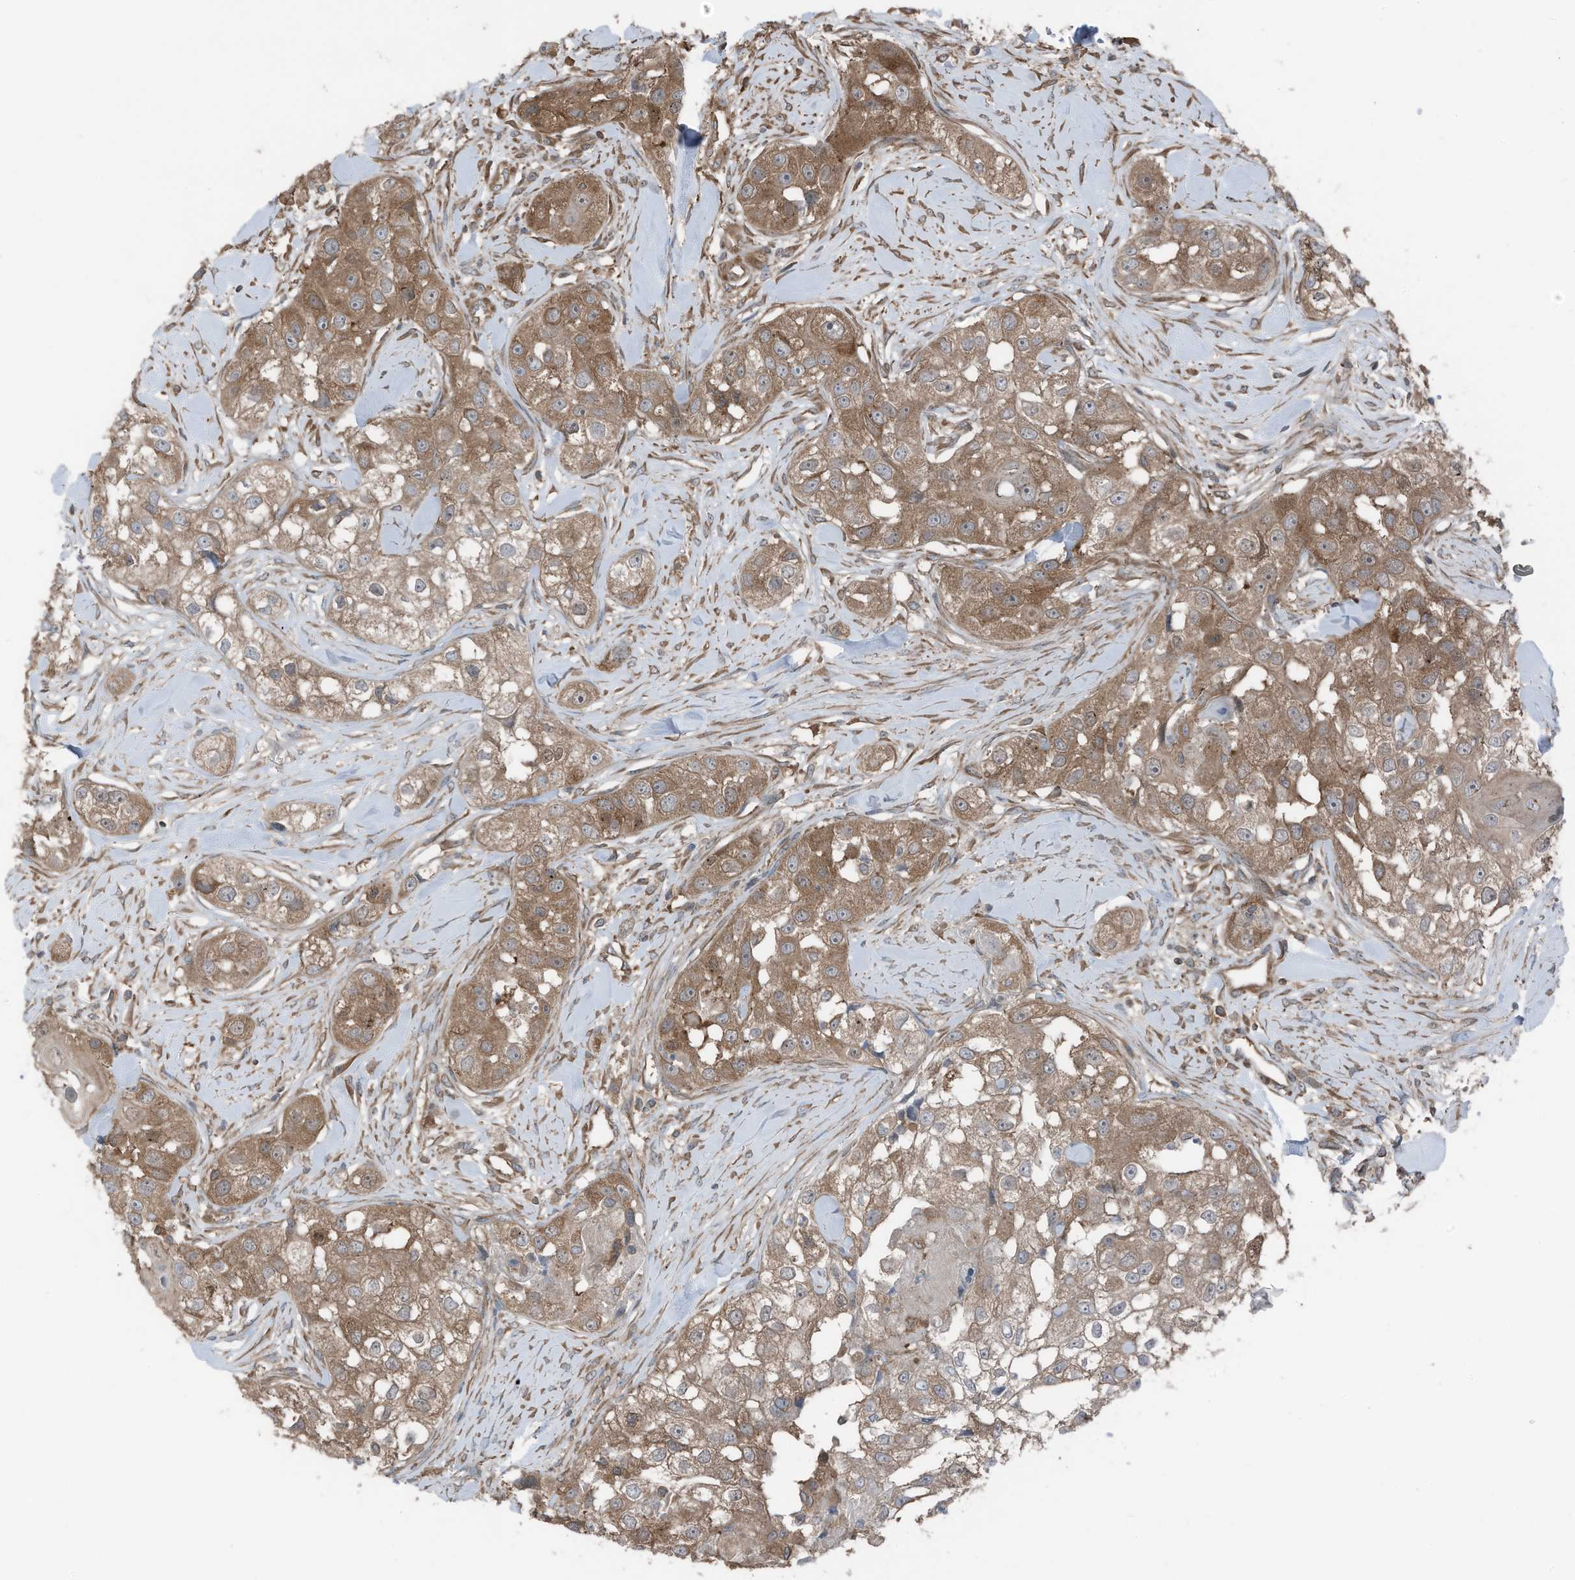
{"staining": {"intensity": "moderate", "quantity": ">75%", "location": "cytoplasmic/membranous"}, "tissue": "head and neck cancer", "cell_type": "Tumor cells", "image_type": "cancer", "snomed": [{"axis": "morphology", "description": "Normal tissue, NOS"}, {"axis": "morphology", "description": "Squamous cell carcinoma, NOS"}, {"axis": "topography", "description": "Skeletal muscle"}, {"axis": "topography", "description": "Head-Neck"}], "caption": "DAB immunohistochemical staining of human head and neck cancer shows moderate cytoplasmic/membranous protein expression in approximately >75% of tumor cells.", "gene": "TXNDC9", "patient": {"sex": "male", "age": 51}}